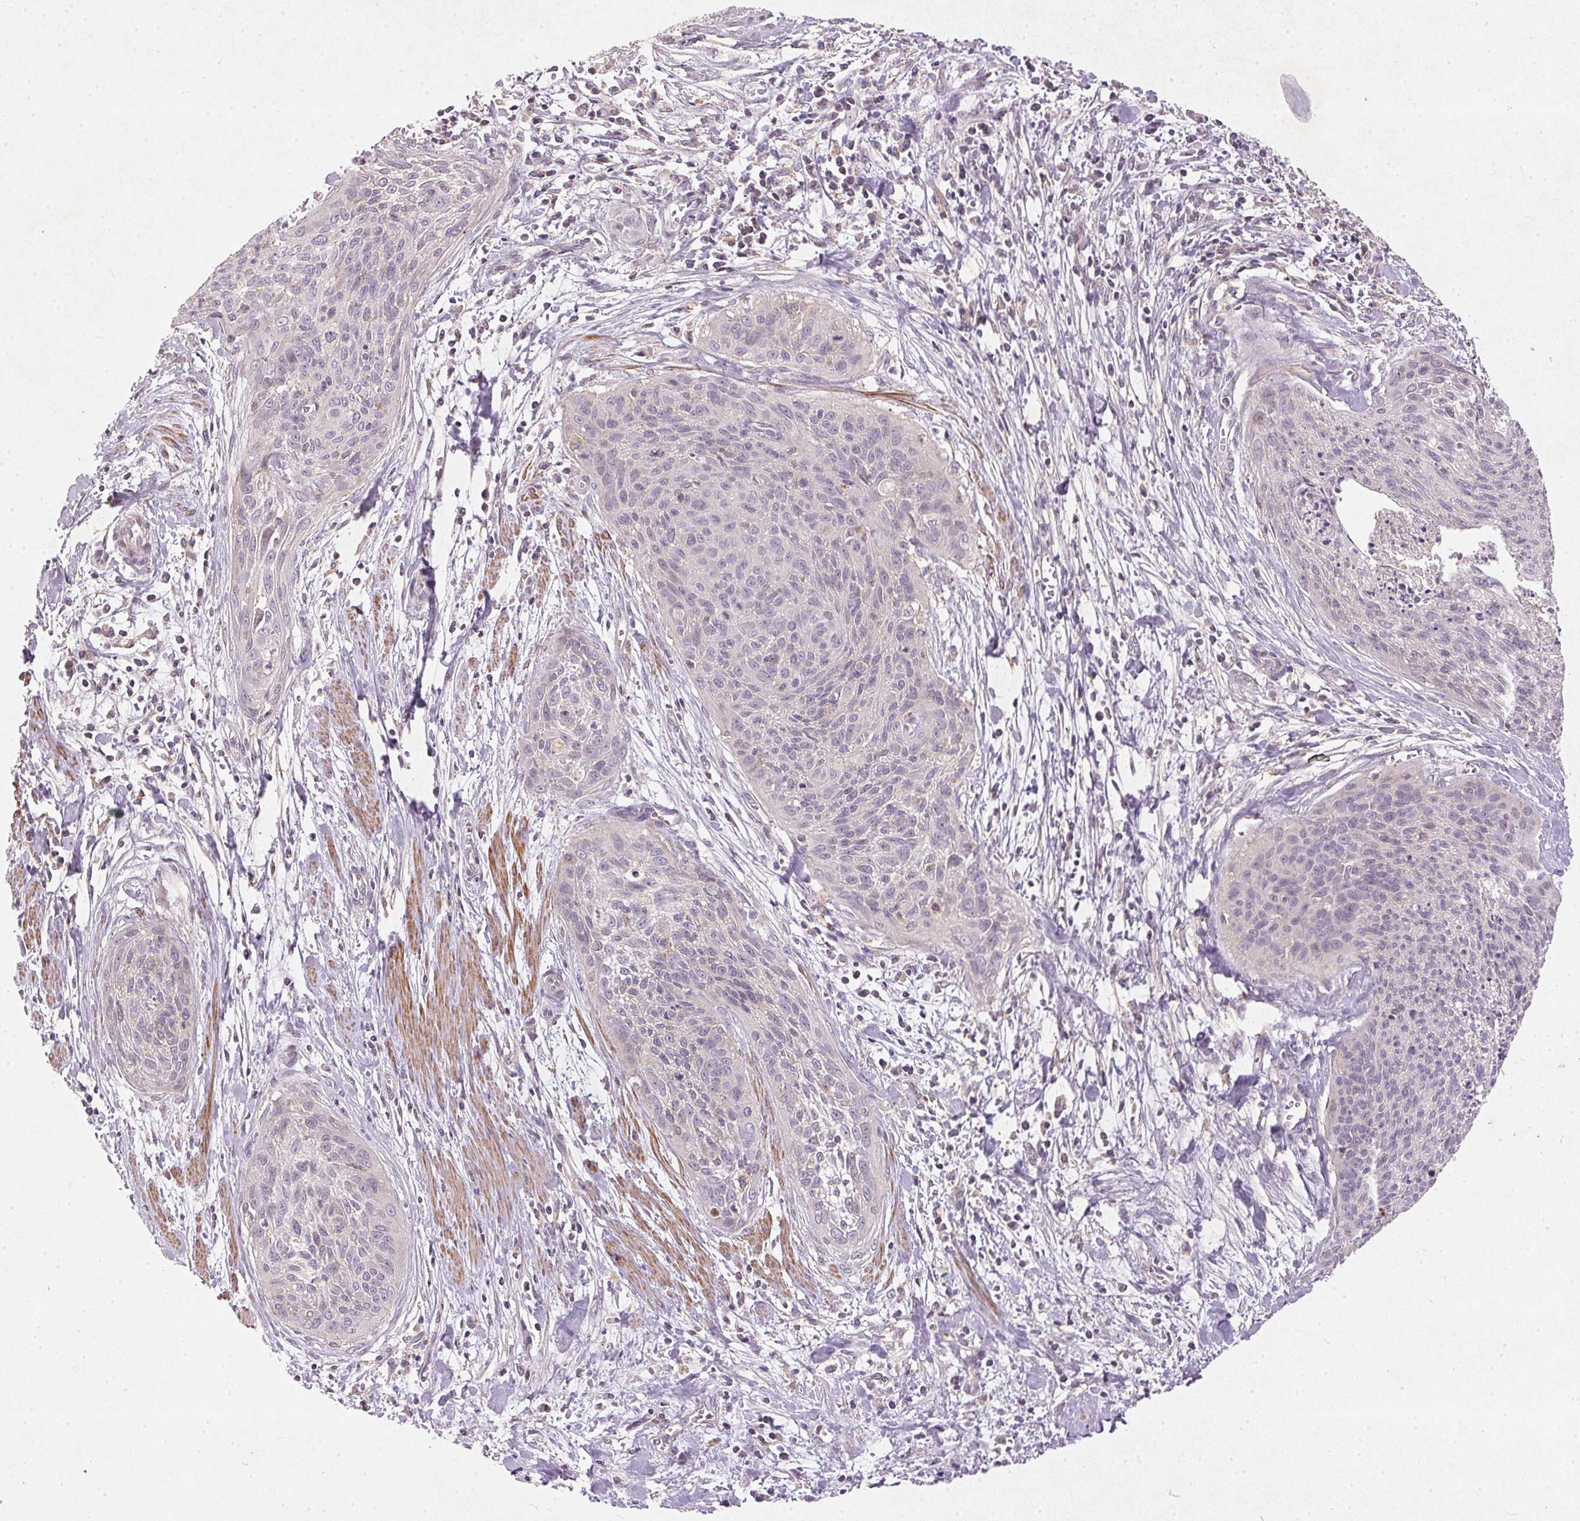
{"staining": {"intensity": "negative", "quantity": "none", "location": "none"}, "tissue": "cervical cancer", "cell_type": "Tumor cells", "image_type": "cancer", "snomed": [{"axis": "morphology", "description": "Squamous cell carcinoma, NOS"}, {"axis": "topography", "description": "Cervix"}], "caption": "IHC image of neoplastic tissue: cervical squamous cell carcinoma stained with DAB (3,3'-diaminobenzidine) exhibits no significant protein staining in tumor cells. The staining was performed using DAB (3,3'-diaminobenzidine) to visualize the protein expression in brown, while the nuclei were stained in blue with hematoxylin (Magnification: 20x).", "gene": "KCNK15", "patient": {"sex": "female", "age": 55}}